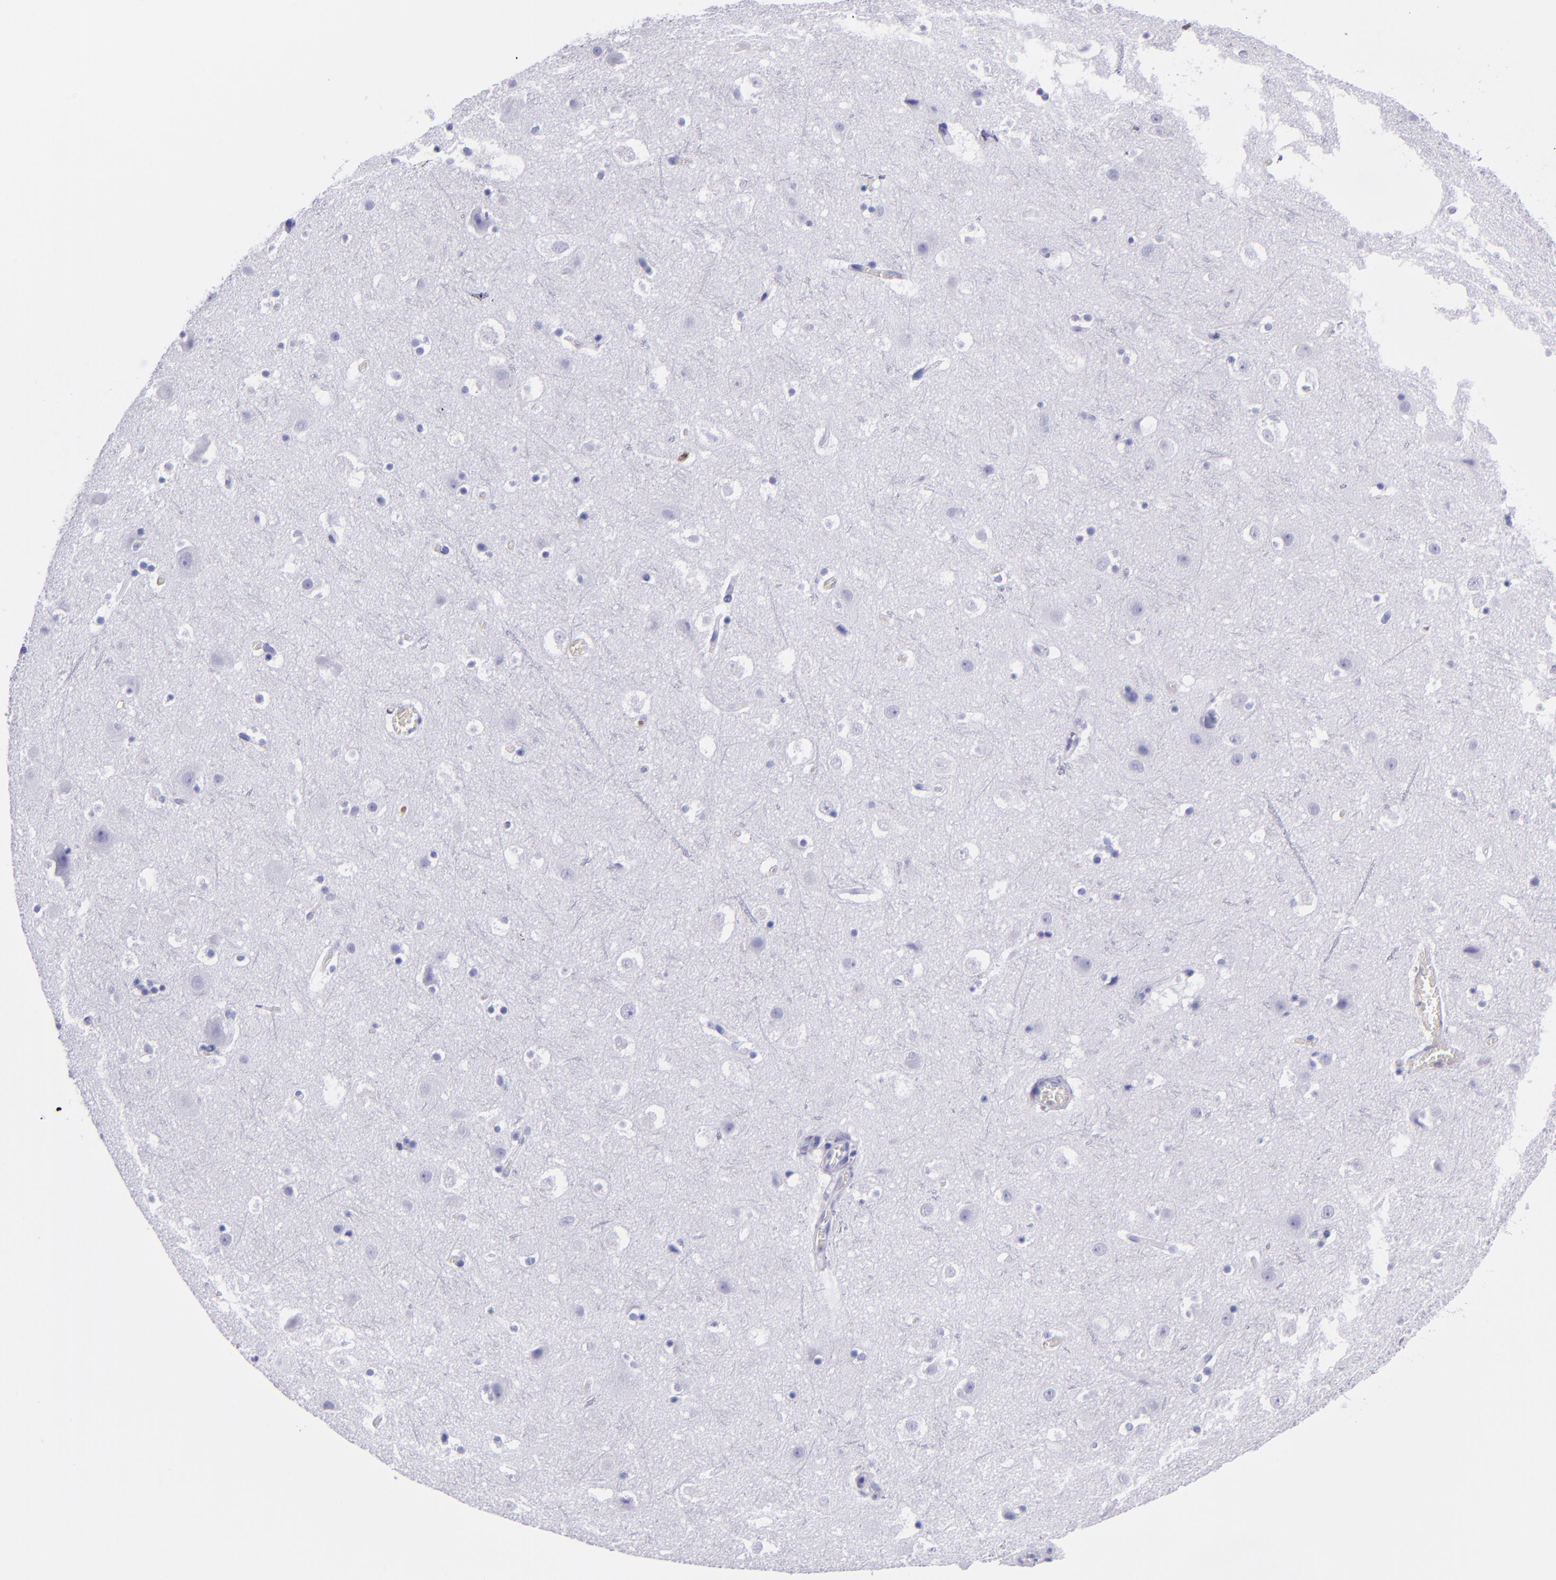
{"staining": {"intensity": "moderate", "quantity": "<25%", "location": "cytoplasmic/membranous"}, "tissue": "cerebral cortex", "cell_type": "Endothelial cells", "image_type": "normal", "snomed": [{"axis": "morphology", "description": "Normal tissue, NOS"}, {"axis": "topography", "description": "Cerebral cortex"}], "caption": "Immunohistochemistry (IHC) (DAB (3,3'-diaminobenzidine)) staining of benign cerebral cortex demonstrates moderate cytoplasmic/membranous protein staining in about <25% of endothelial cells.", "gene": "CR1", "patient": {"sex": "male", "age": 45}}